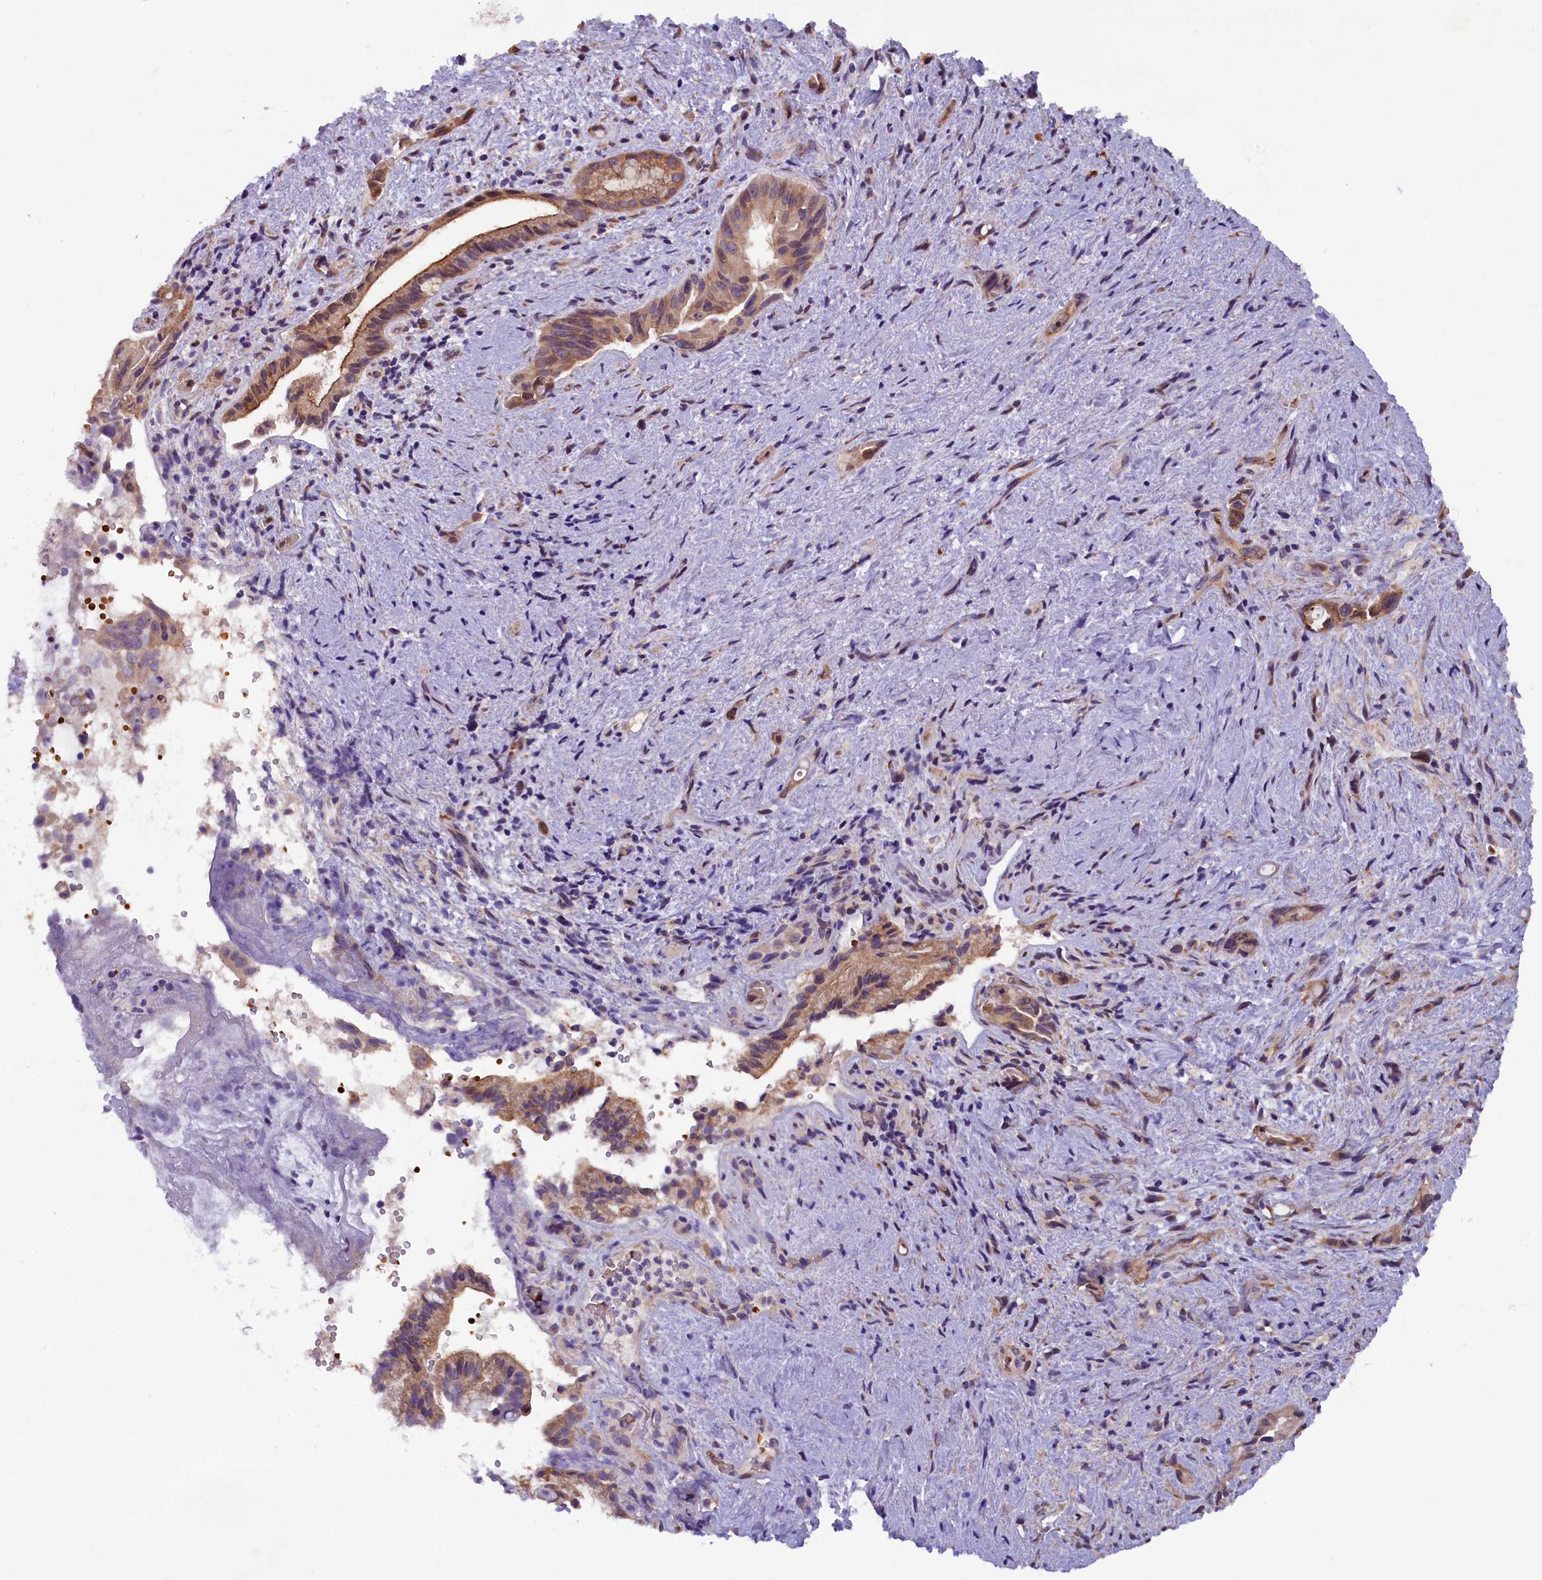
{"staining": {"intensity": "moderate", "quantity": ">75%", "location": "cytoplasmic/membranous"}, "tissue": "pancreatic cancer", "cell_type": "Tumor cells", "image_type": "cancer", "snomed": [{"axis": "morphology", "description": "Adenocarcinoma, NOS"}, {"axis": "topography", "description": "Pancreas"}], "caption": "Human pancreatic cancer (adenocarcinoma) stained with a brown dye reveals moderate cytoplasmic/membranous positive expression in approximately >75% of tumor cells.", "gene": "CCDC9B", "patient": {"sex": "female", "age": 77}}